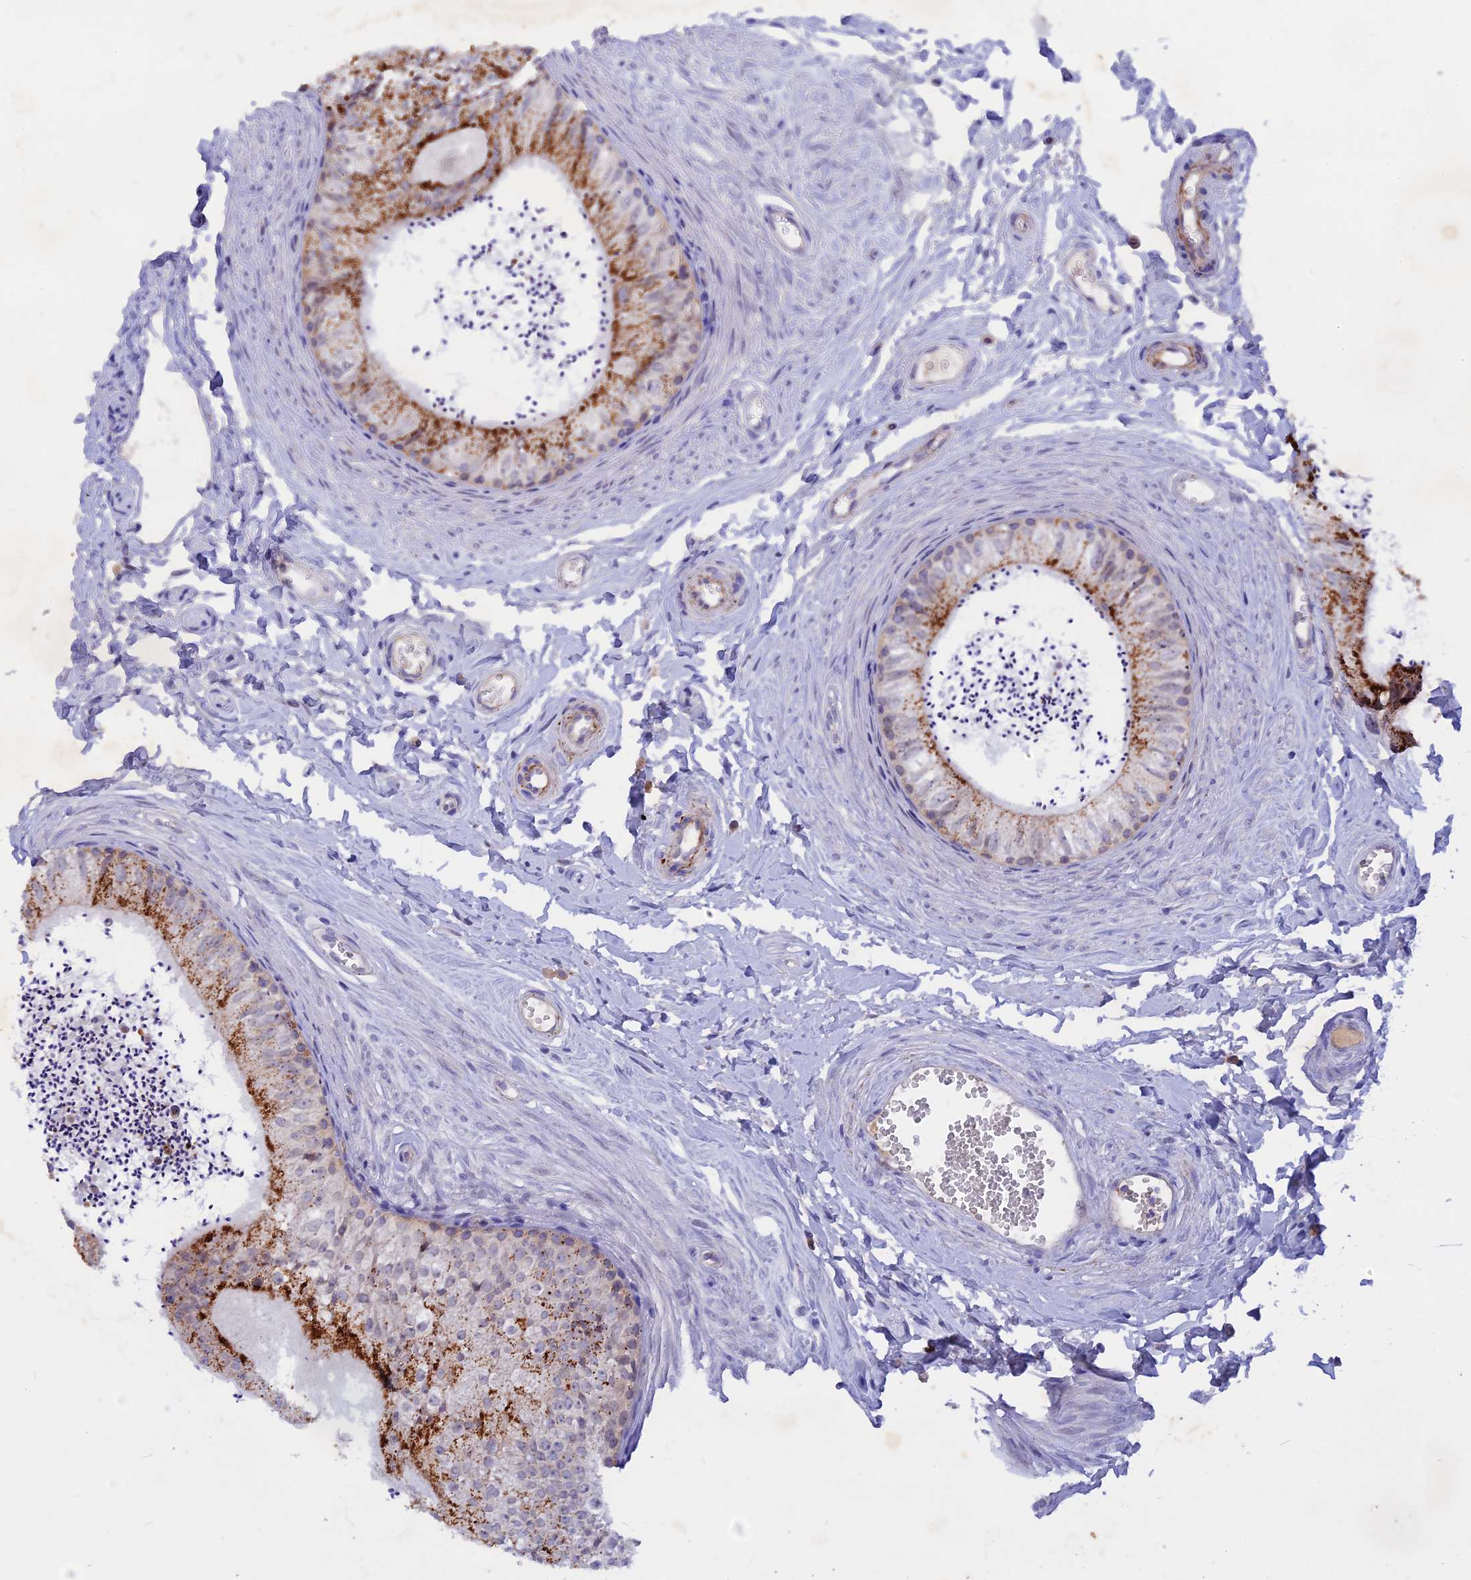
{"staining": {"intensity": "moderate", "quantity": "25%-75%", "location": "cytoplasmic/membranous"}, "tissue": "epididymis", "cell_type": "Glandular cells", "image_type": "normal", "snomed": [{"axis": "morphology", "description": "Normal tissue, NOS"}, {"axis": "topography", "description": "Epididymis"}], "caption": "An IHC micrograph of unremarkable tissue is shown. Protein staining in brown highlights moderate cytoplasmic/membranous positivity in epididymis within glandular cells. (Stains: DAB in brown, nuclei in blue, Microscopy: brightfield microscopy at high magnification).", "gene": "GK5", "patient": {"sex": "male", "age": 56}}